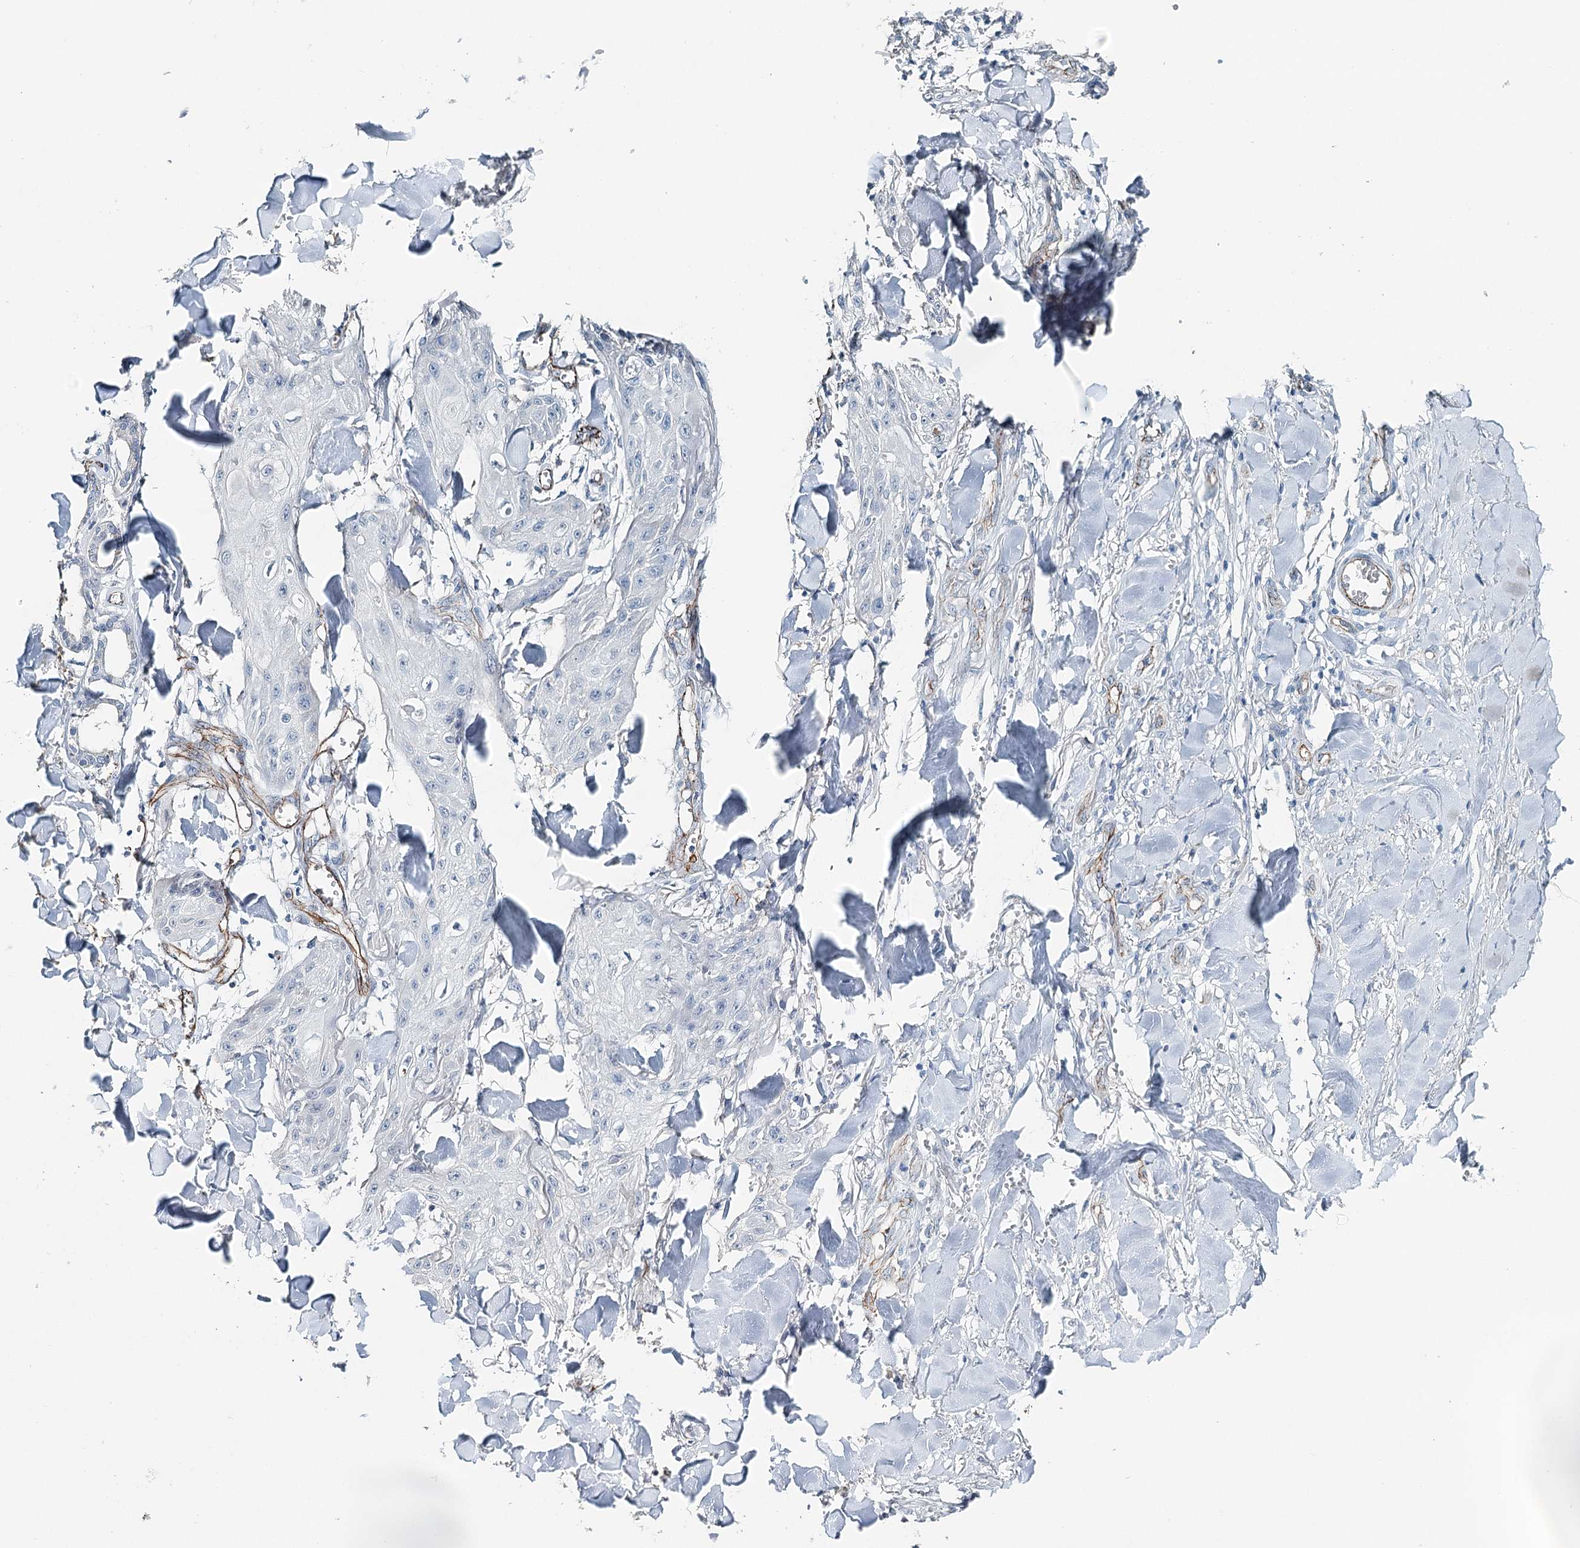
{"staining": {"intensity": "negative", "quantity": "none", "location": "none"}, "tissue": "skin cancer", "cell_type": "Tumor cells", "image_type": "cancer", "snomed": [{"axis": "morphology", "description": "Squamous cell carcinoma, NOS"}, {"axis": "topography", "description": "Skin"}], "caption": "Human skin cancer (squamous cell carcinoma) stained for a protein using immunohistochemistry (IHC) exhibits no expression in tumor cells.", "gene": "SYNPO", "patient": {"sex": "male", "age": 74}}